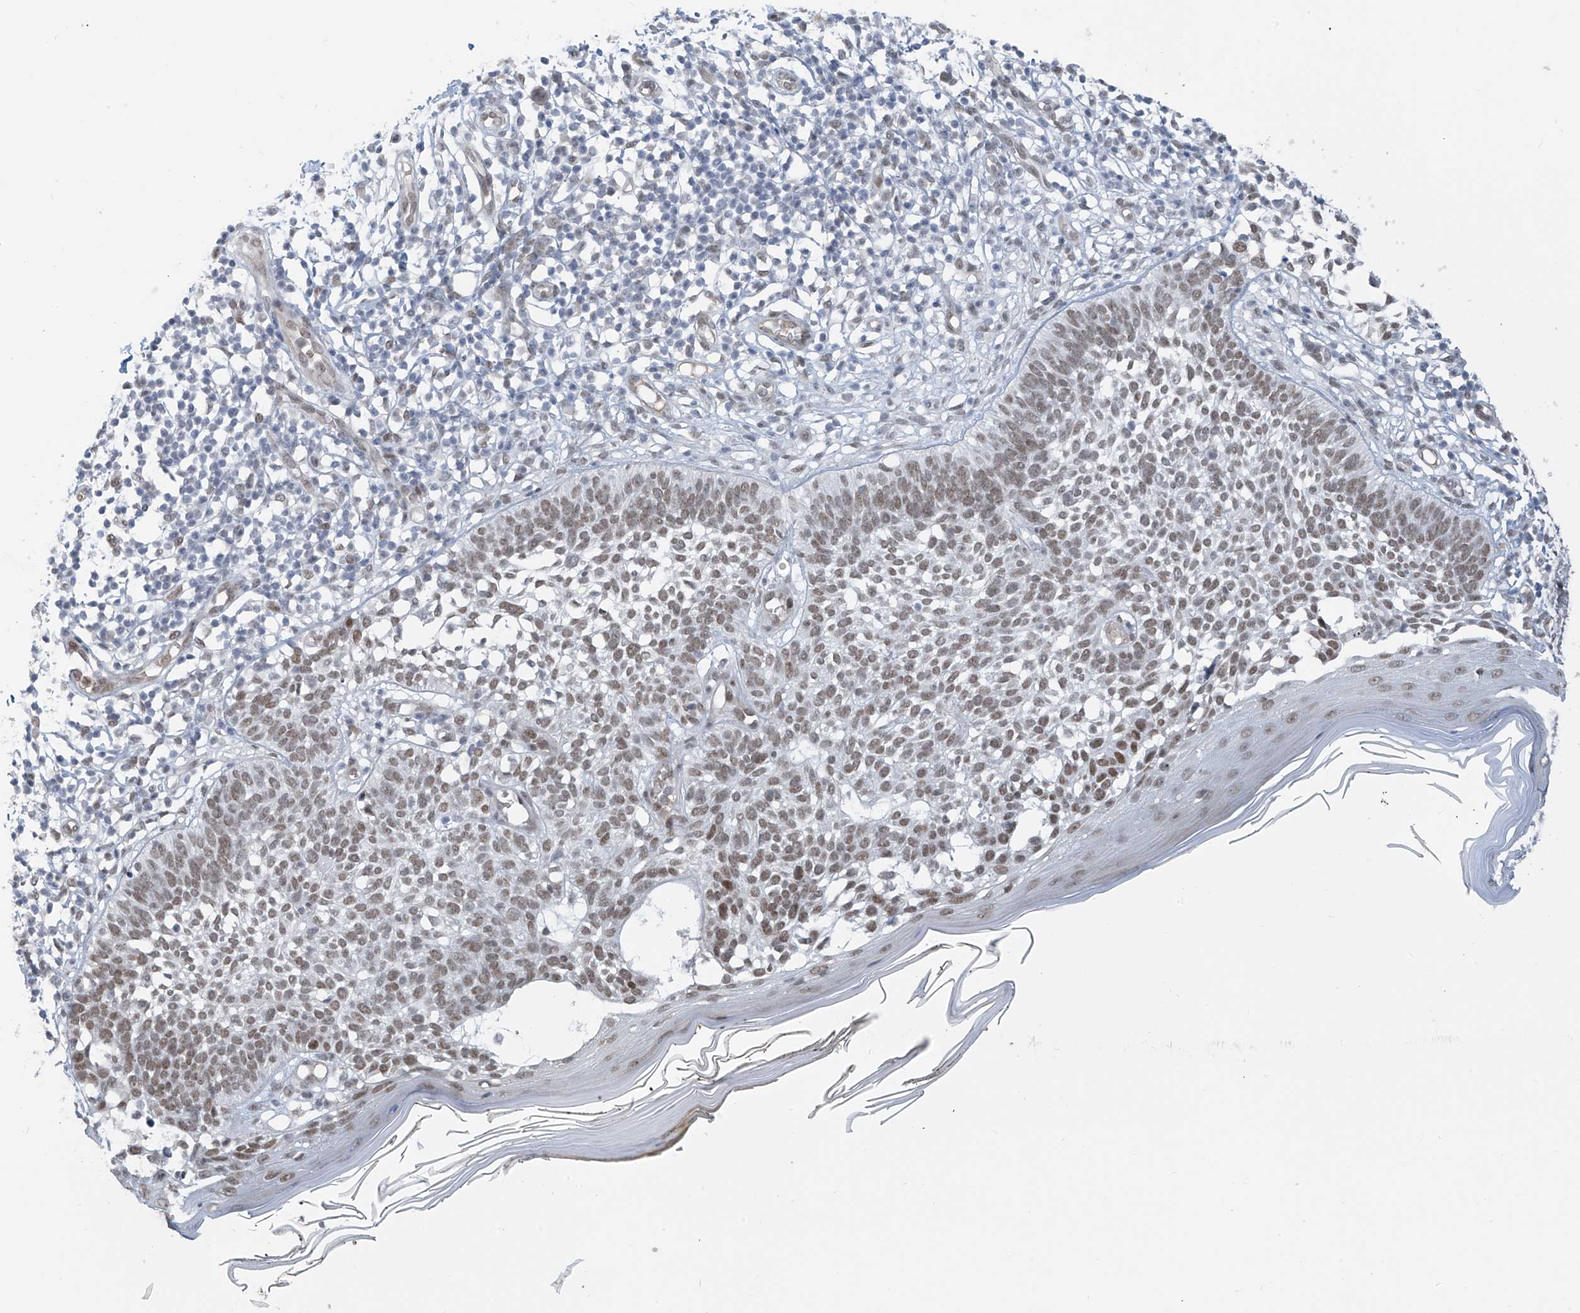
{"staining": {"intensity": "moderate", "quantity": ">75%", "location": "nuclear"}, "tissue": "skin cancer", "cell_type": "Tumor cells", "image_type": "cancer", "snomed": [{"axis": "morphology", "description": "Basal cell carcinoma"}, {"axis": "topography", "description": "Skin"}], "caption": "Skin cancer (basal cell carcinoma) stained with immunohistochemistry (IHC) reveals moderate nuclear expression in approximately >75% of tumor cells. The protein of interest is shown in brown color, while the nuclei are stained blue.", "gene": "MCM9", "patient": {"sex": "female", "age": 64}}